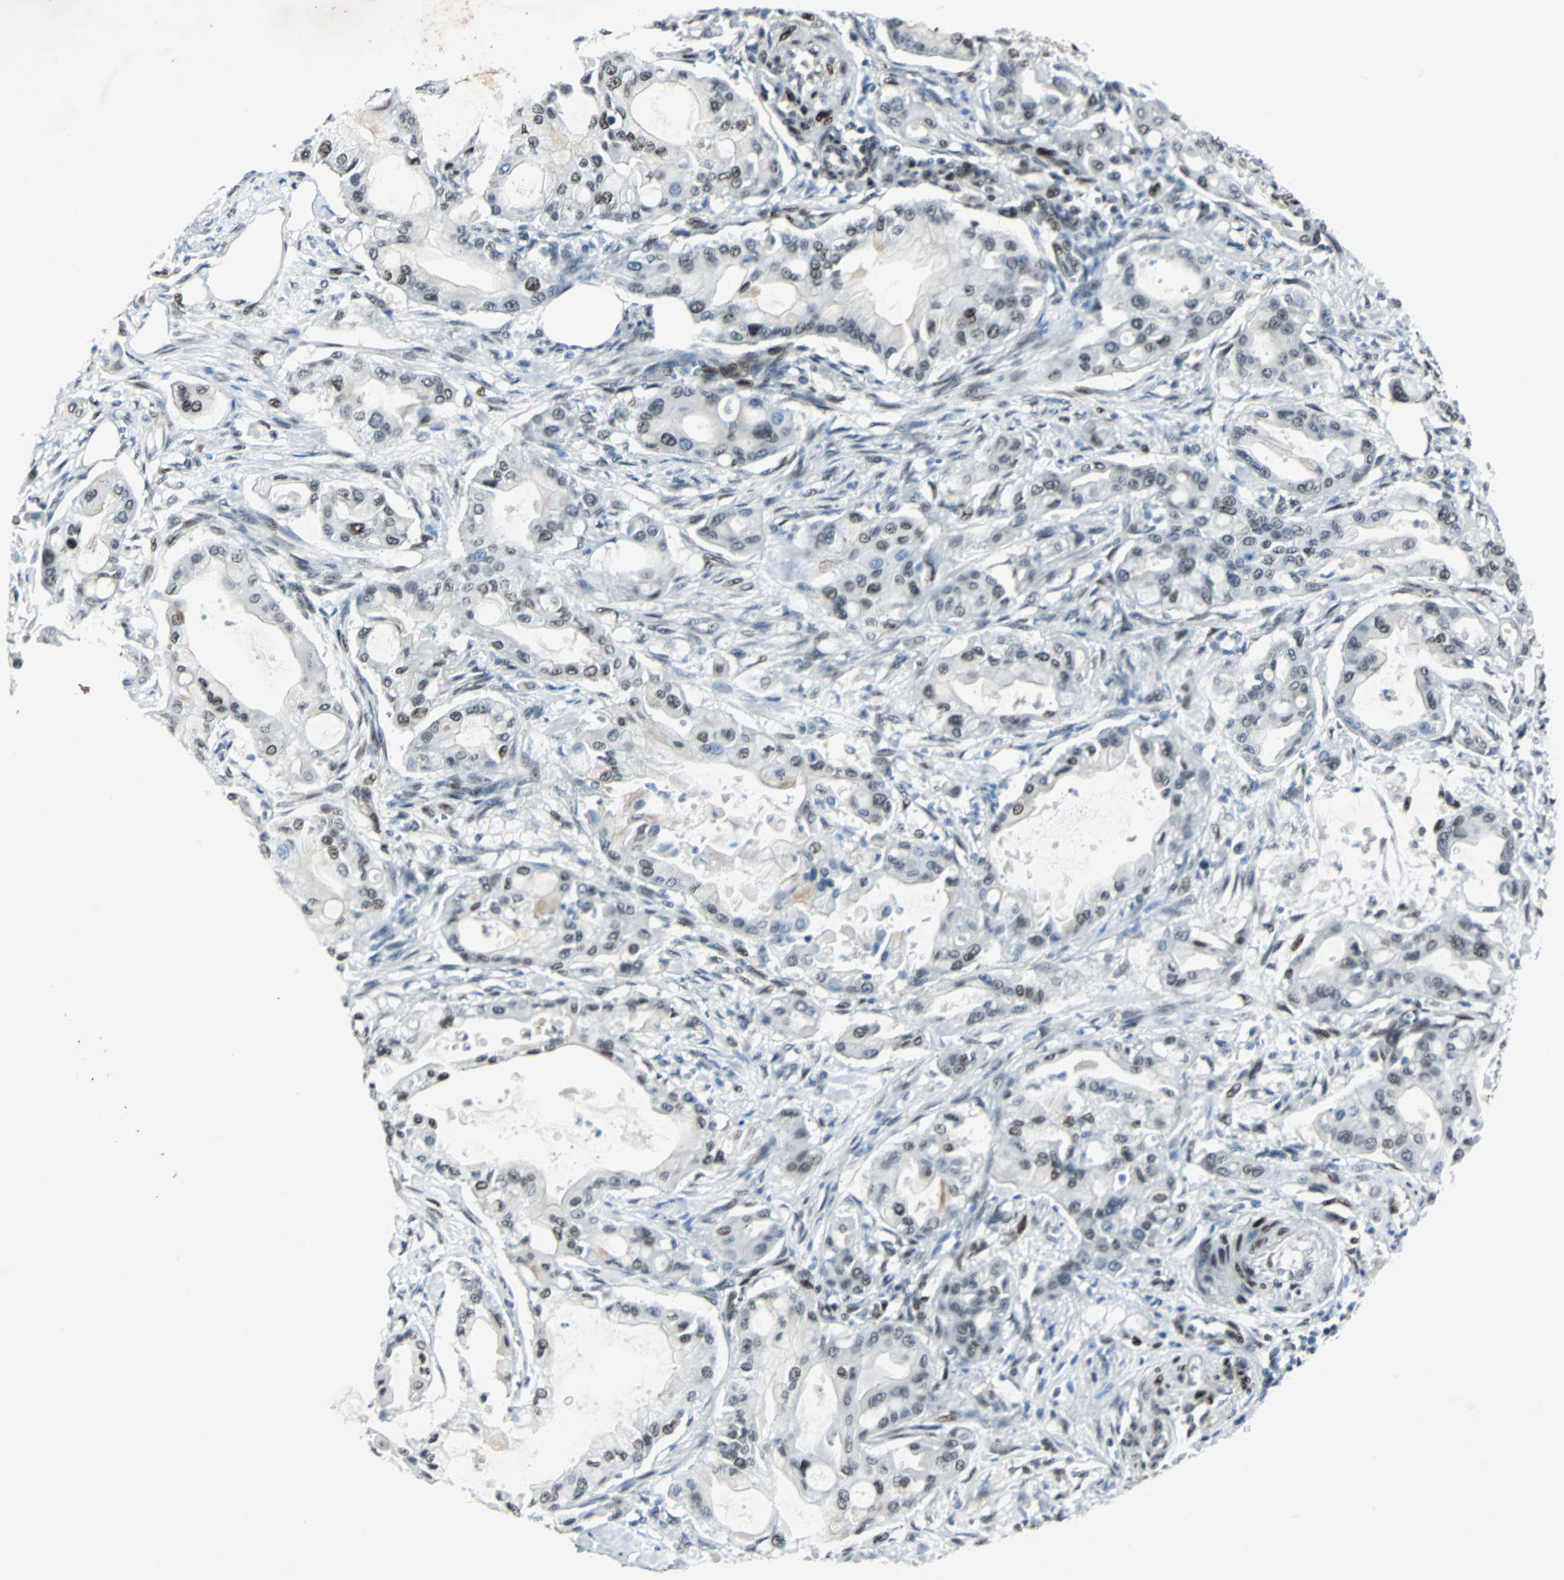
{"staining": {"intensity": "moderate", "quantity": ">75%", "location": "nuclear"}, "tissue": "pancreatic cancer", "cell_type": "Tumor cells", "image_type": "cancer", "snomed": [{"axis": "morphology", "description": "Adenocarcinoma, NOS"}, {"axis": "morphology", "description": "Adenocarcinoma, metastatic, NOS"}, {"axis": "topography", "description": "Lymph node"}, {"axis": "topography", "description": "Pancreas"}, {"axis": "topography", "description": "Duodenum"}], "caption": "A histopathology image of pancreatic adenocarcinoma stained for a protein displays moderate nuclear brown staining in tumor cells.", "gene": "MEF2D", "patient": {"sex": "female", "age": 64}}